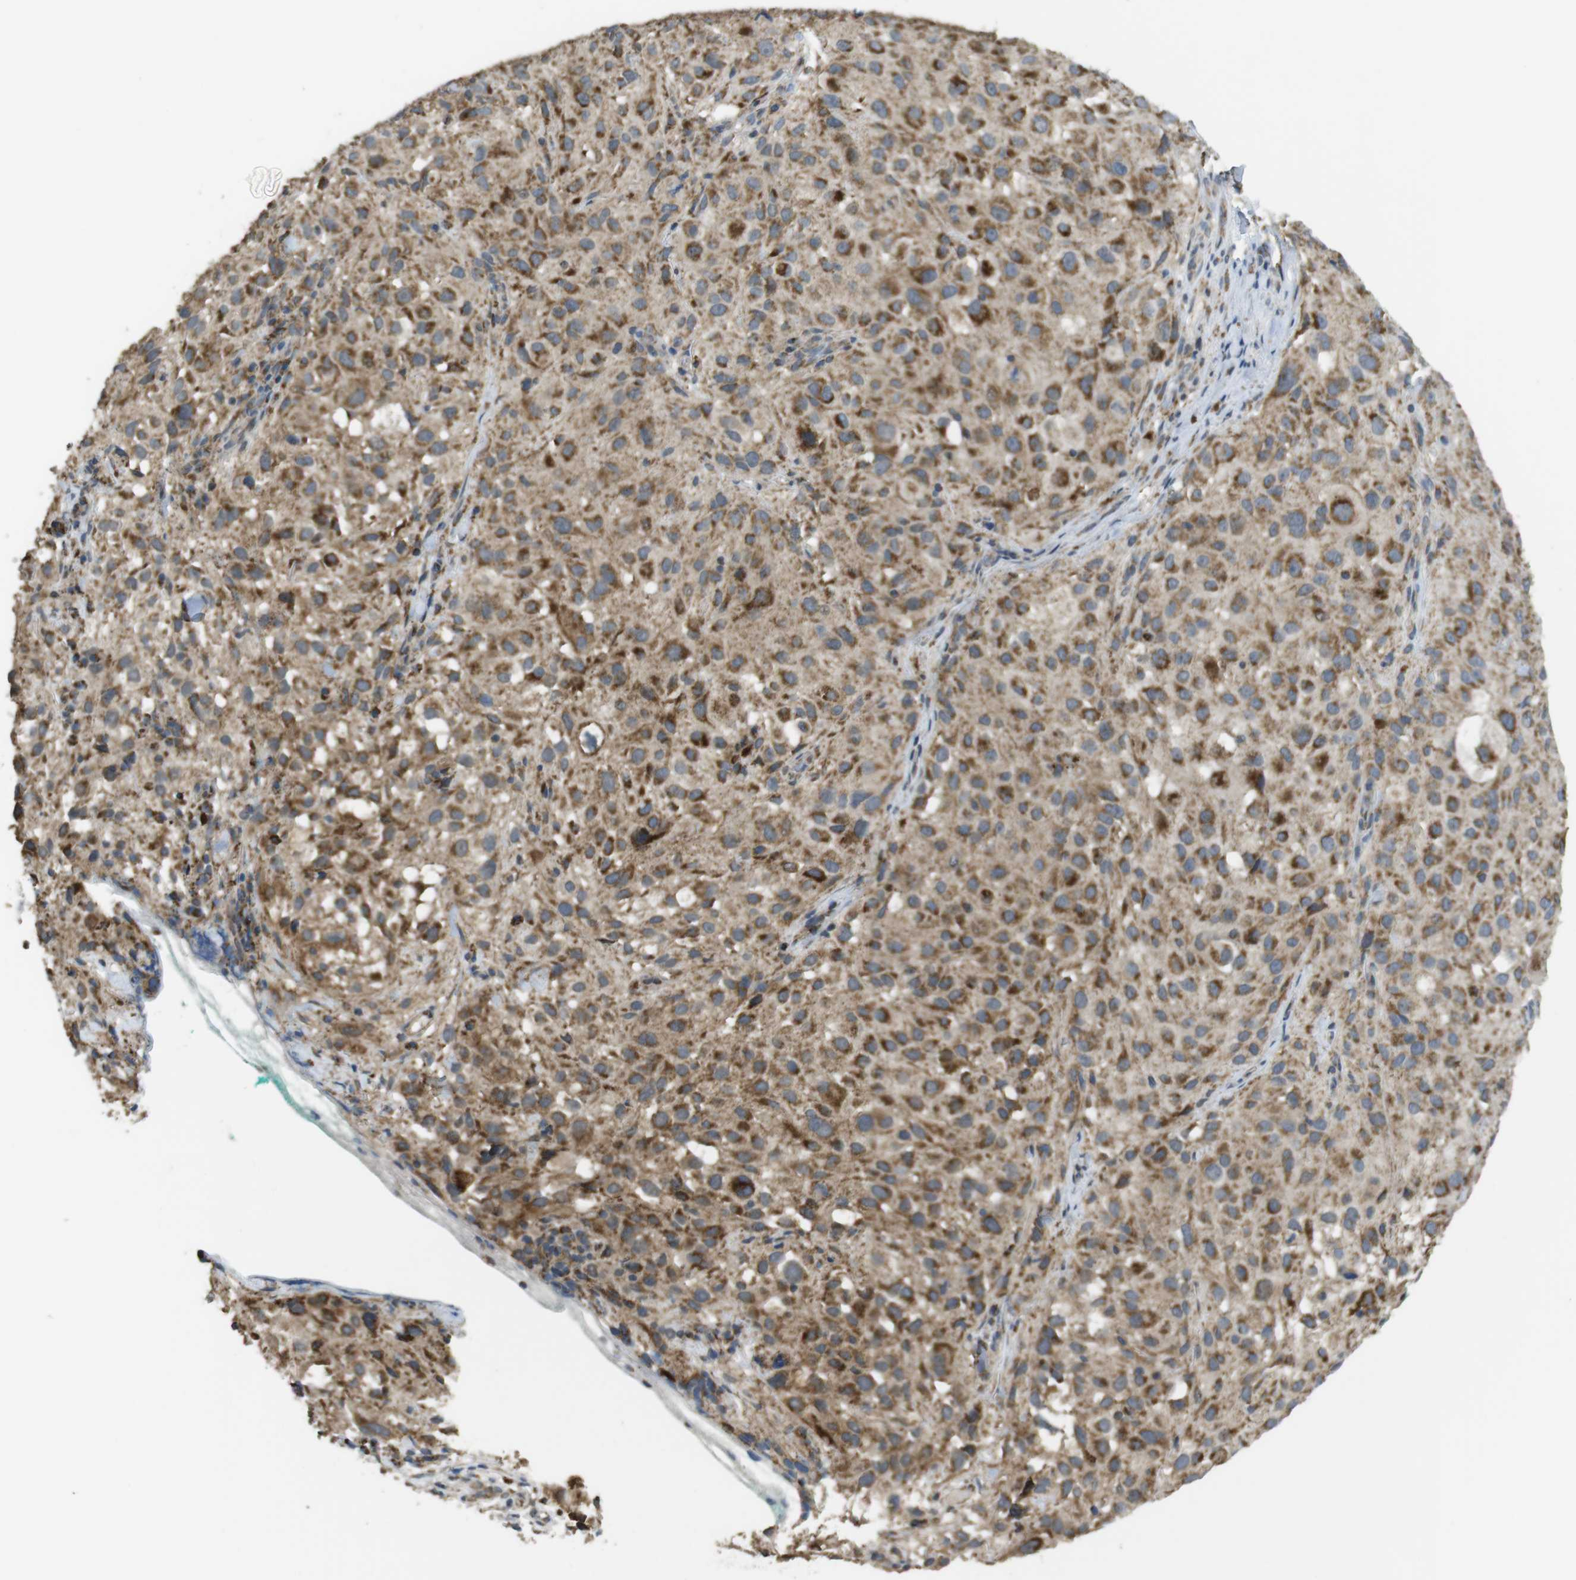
{"staining": {"intensity": "moderate", "quantity": ">75%", "location": "cytoplasmic/membranous"}, "tissue": "melanoma", "cell_type": "Tumor cells", "image_type": "cancer", "snomed": [{"axis": "morphology", "description": "Necrosis, NOS"}, {"axis": "morphology", "description": "Malignant melanoma, NOS"}, {"axis": "topography", "description": "Skin"}], "caption": "Immunohistochemistry (IHC) staining of melanoma, which reveals medium levels of moderate cytoplasmic/membranous positivity in approximately >75% of tumor cells indicating moderate cytoplasmic/membranous protein expression. The staining was performed using DAB (brown) for protein detection and nuclei were counterstained in hematoxylin (blue).", "gene": "CALHM2", "patient": {"sex": "female", "age": 87}}